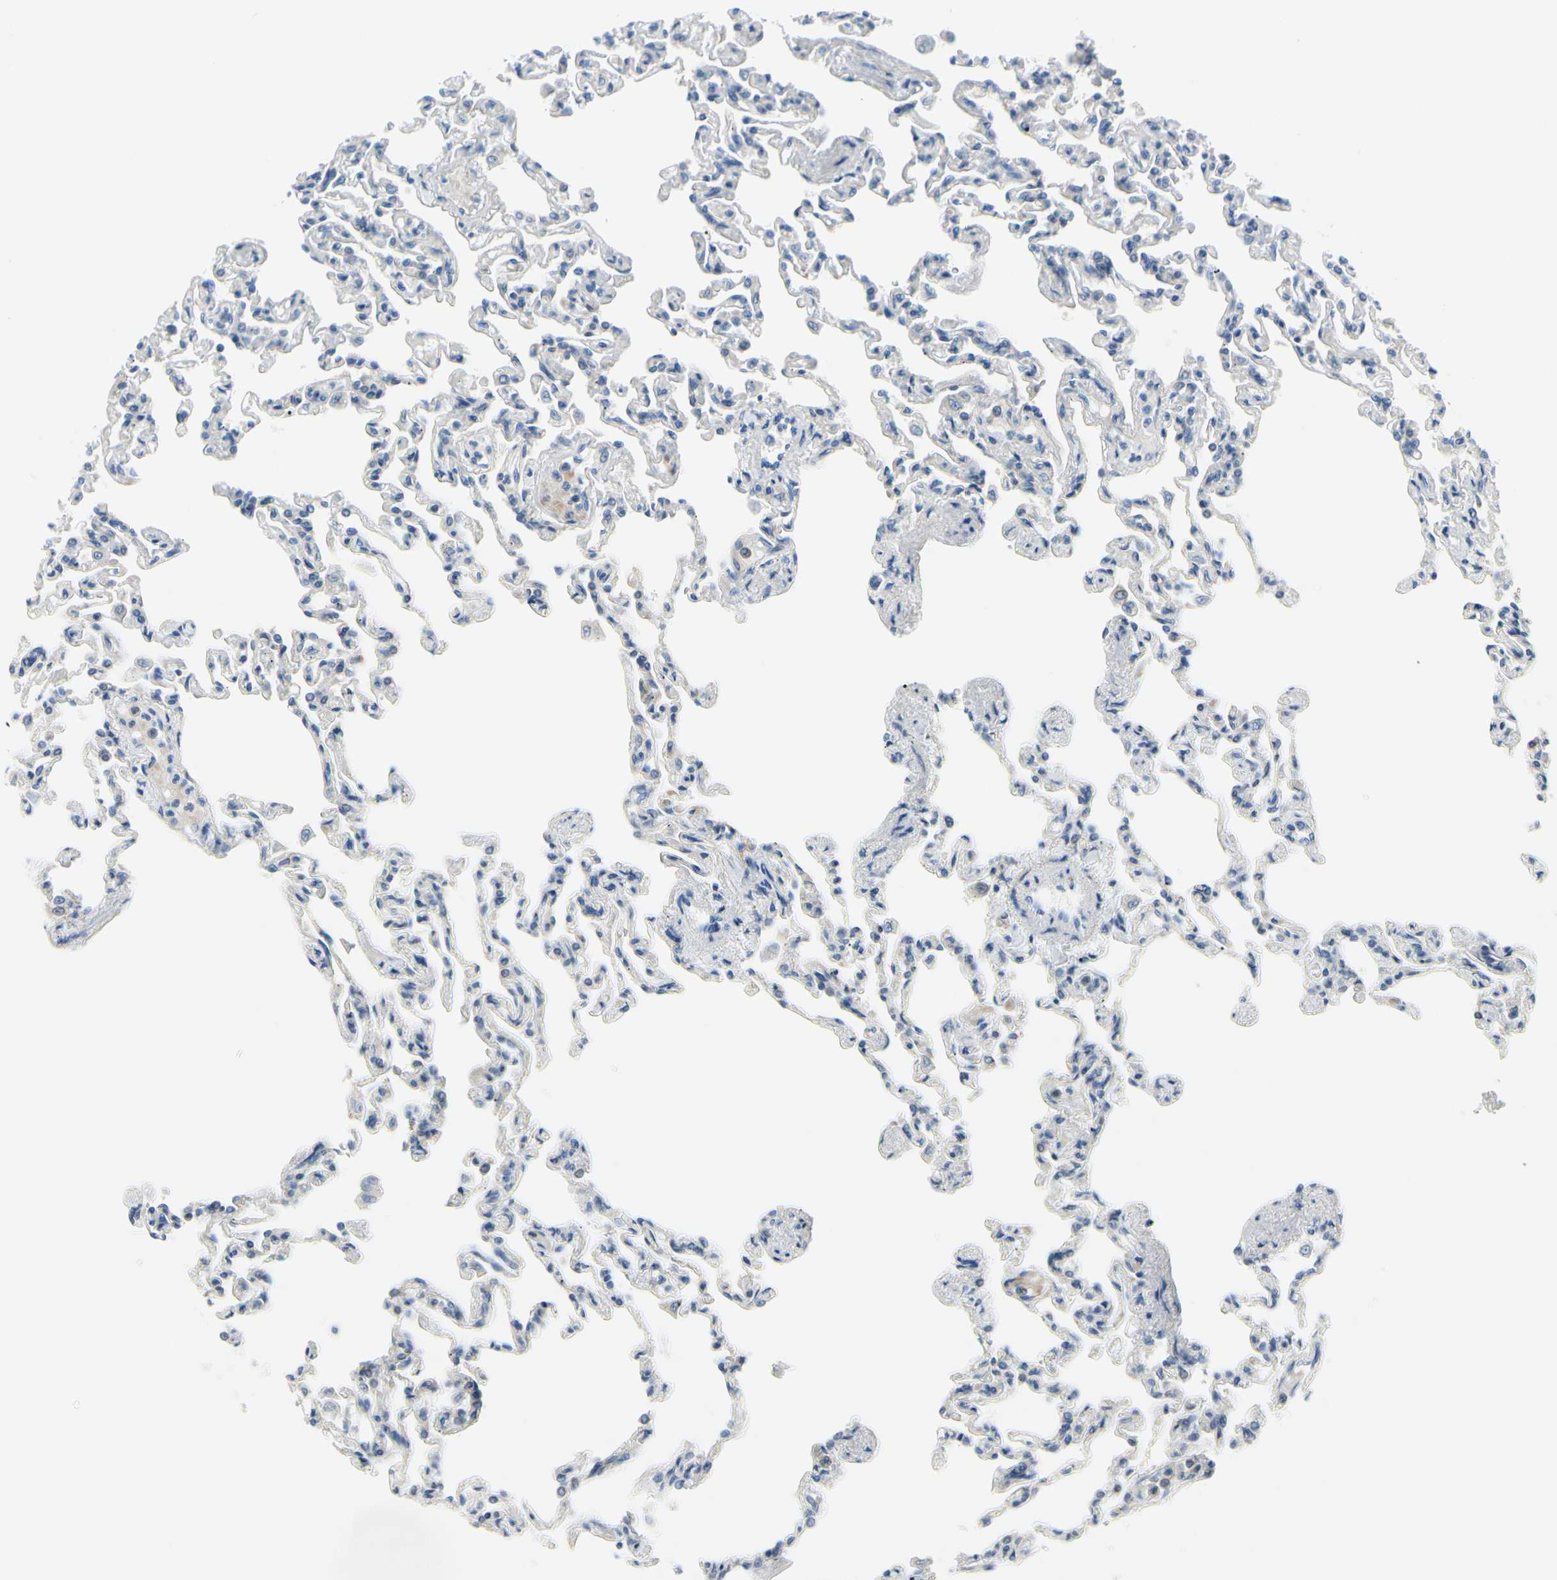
{"staining": {"intensity": "negative", "quantity": "none", "location": "none"}, "tissue": "lung", "cell_type": "Alveolar cells", "image_type": "normal", "snomed": [{"axis": "morphology", "description": "Normal tissue, NOS"}, {"axis": "topography", "description": "Lung"}], "caption": "High magnification brightfield microscopy of benign lung stained with DAB (brown) and counterstained with hematoxylin (blue): alveolar cells show no significant positivity.", "gene": "FCER2", "patient": {"sex": "male", "age": 21}}